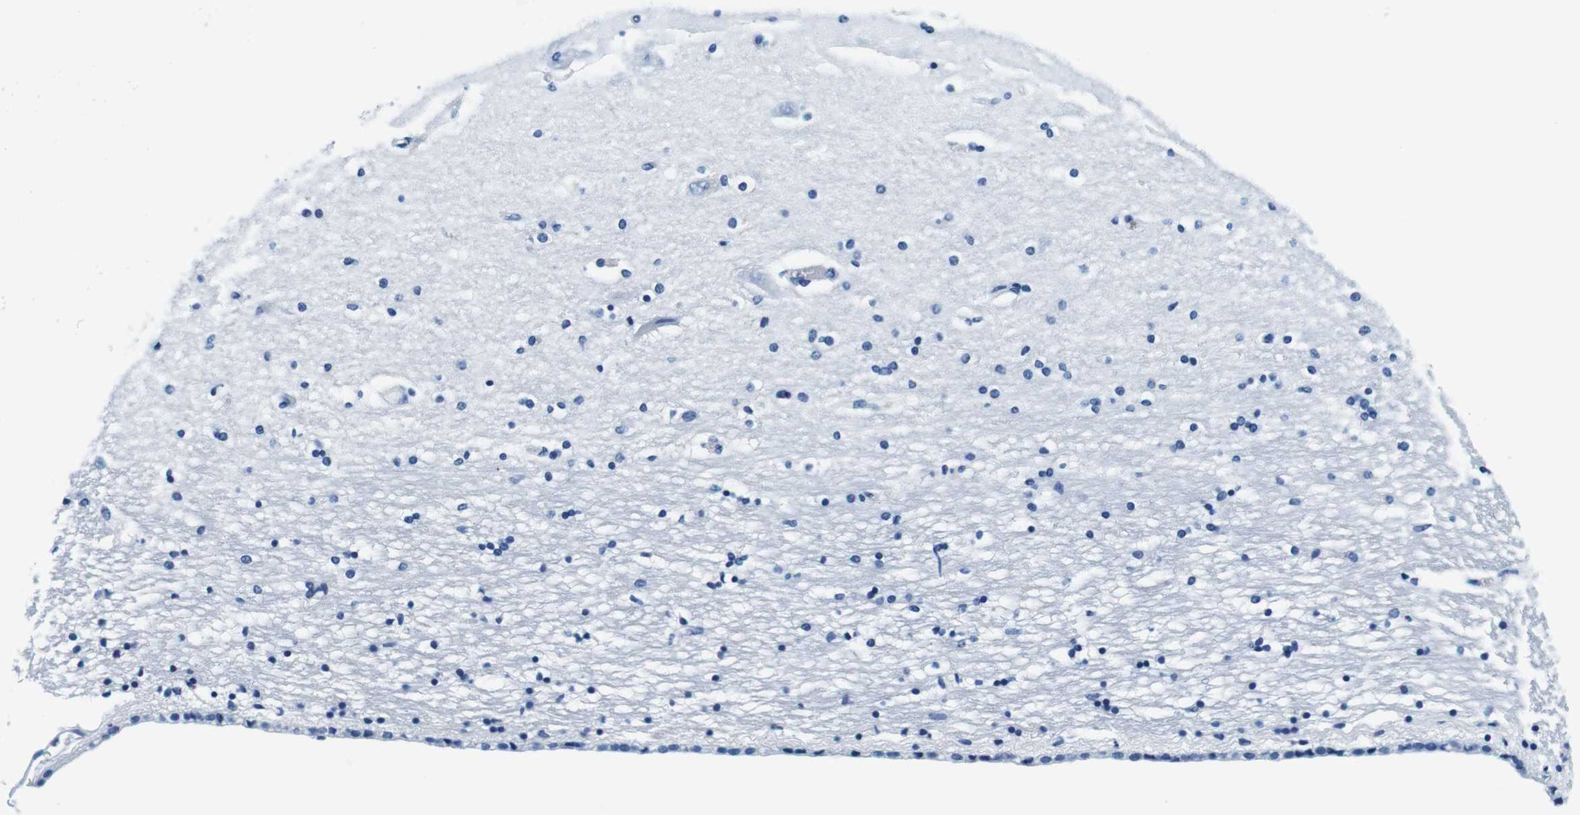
{"staining": {"intensity": "negative", "quantity": "none", "location": "none"}, "tissue": "hippocampus", "cell_type": "Glial cells", "image_type": "normal", "snomed": [{"axis": "morphology", "description": "Normal tissue, NOS"}, {"axis": "topography", "description": "Hippocampus"}], "caption": "Human hippocampus stained for a protein using immunohistochemistry (IHC) exhibits no expression in glial cells.", "gene": "ELANE", "patient": {"sex": "female", "age": 54}}